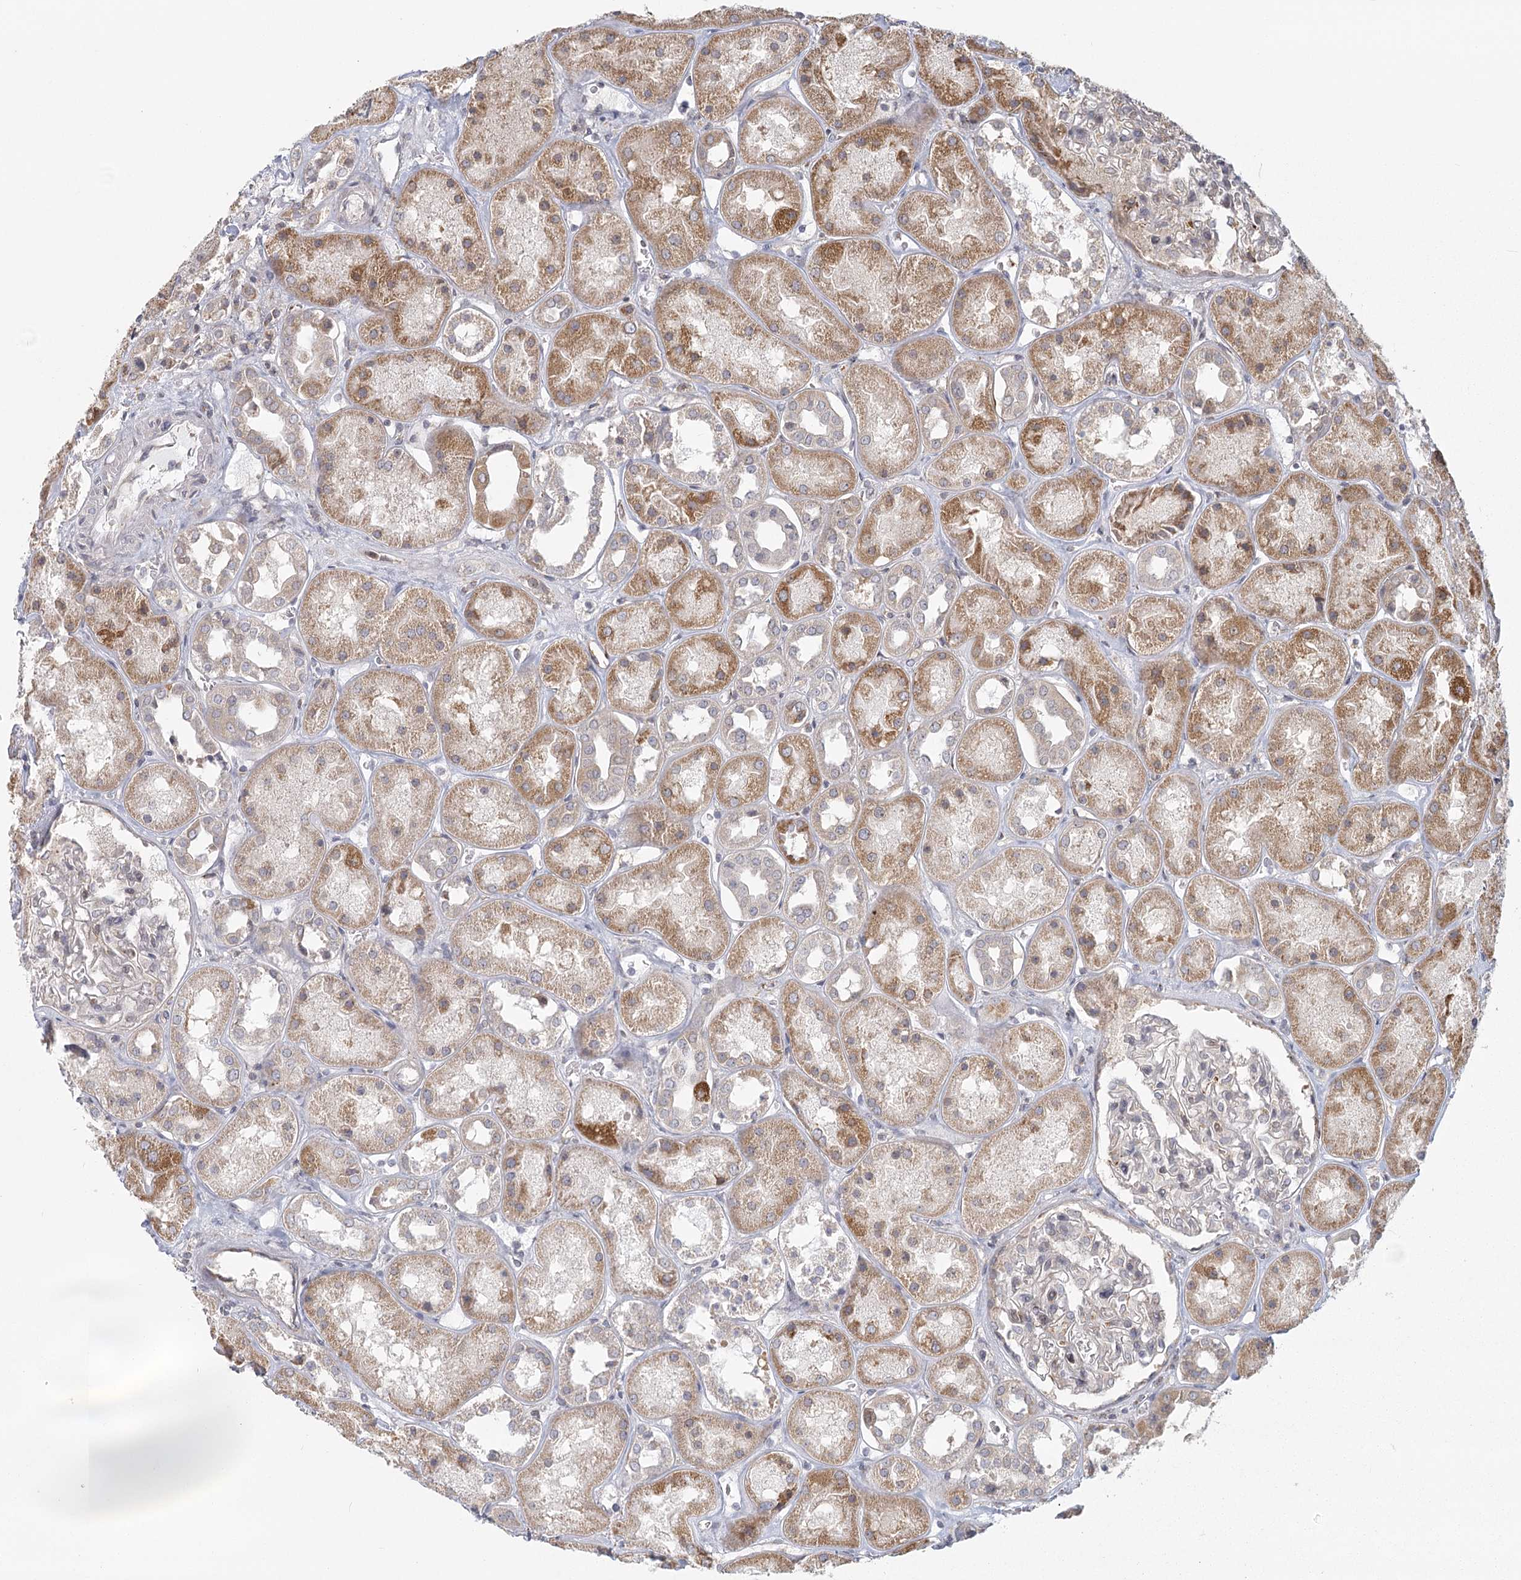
{"staining": {"intensity": "negative", "quantity": "none", "location": "none"}, "tissue": "kidney", "cell_type": "Cells in glomeruli", "image_type": "normal", "snomed": [{"axis": "morphology", "description": "Normal tissue, NOS"}, {"axis": "topography", "description": "Kidney"}], "caption": "The immunohistochemistry photomicrograph has no significant staining in cells in glomeruli of kidney. (Brightfield microscopy of DAB (3,3'-diaminobenzidine) immunohistochemistry (IHC) at high magnification).", "gene": "LACTB", "patient": {"sex": "male", "age": 70}}